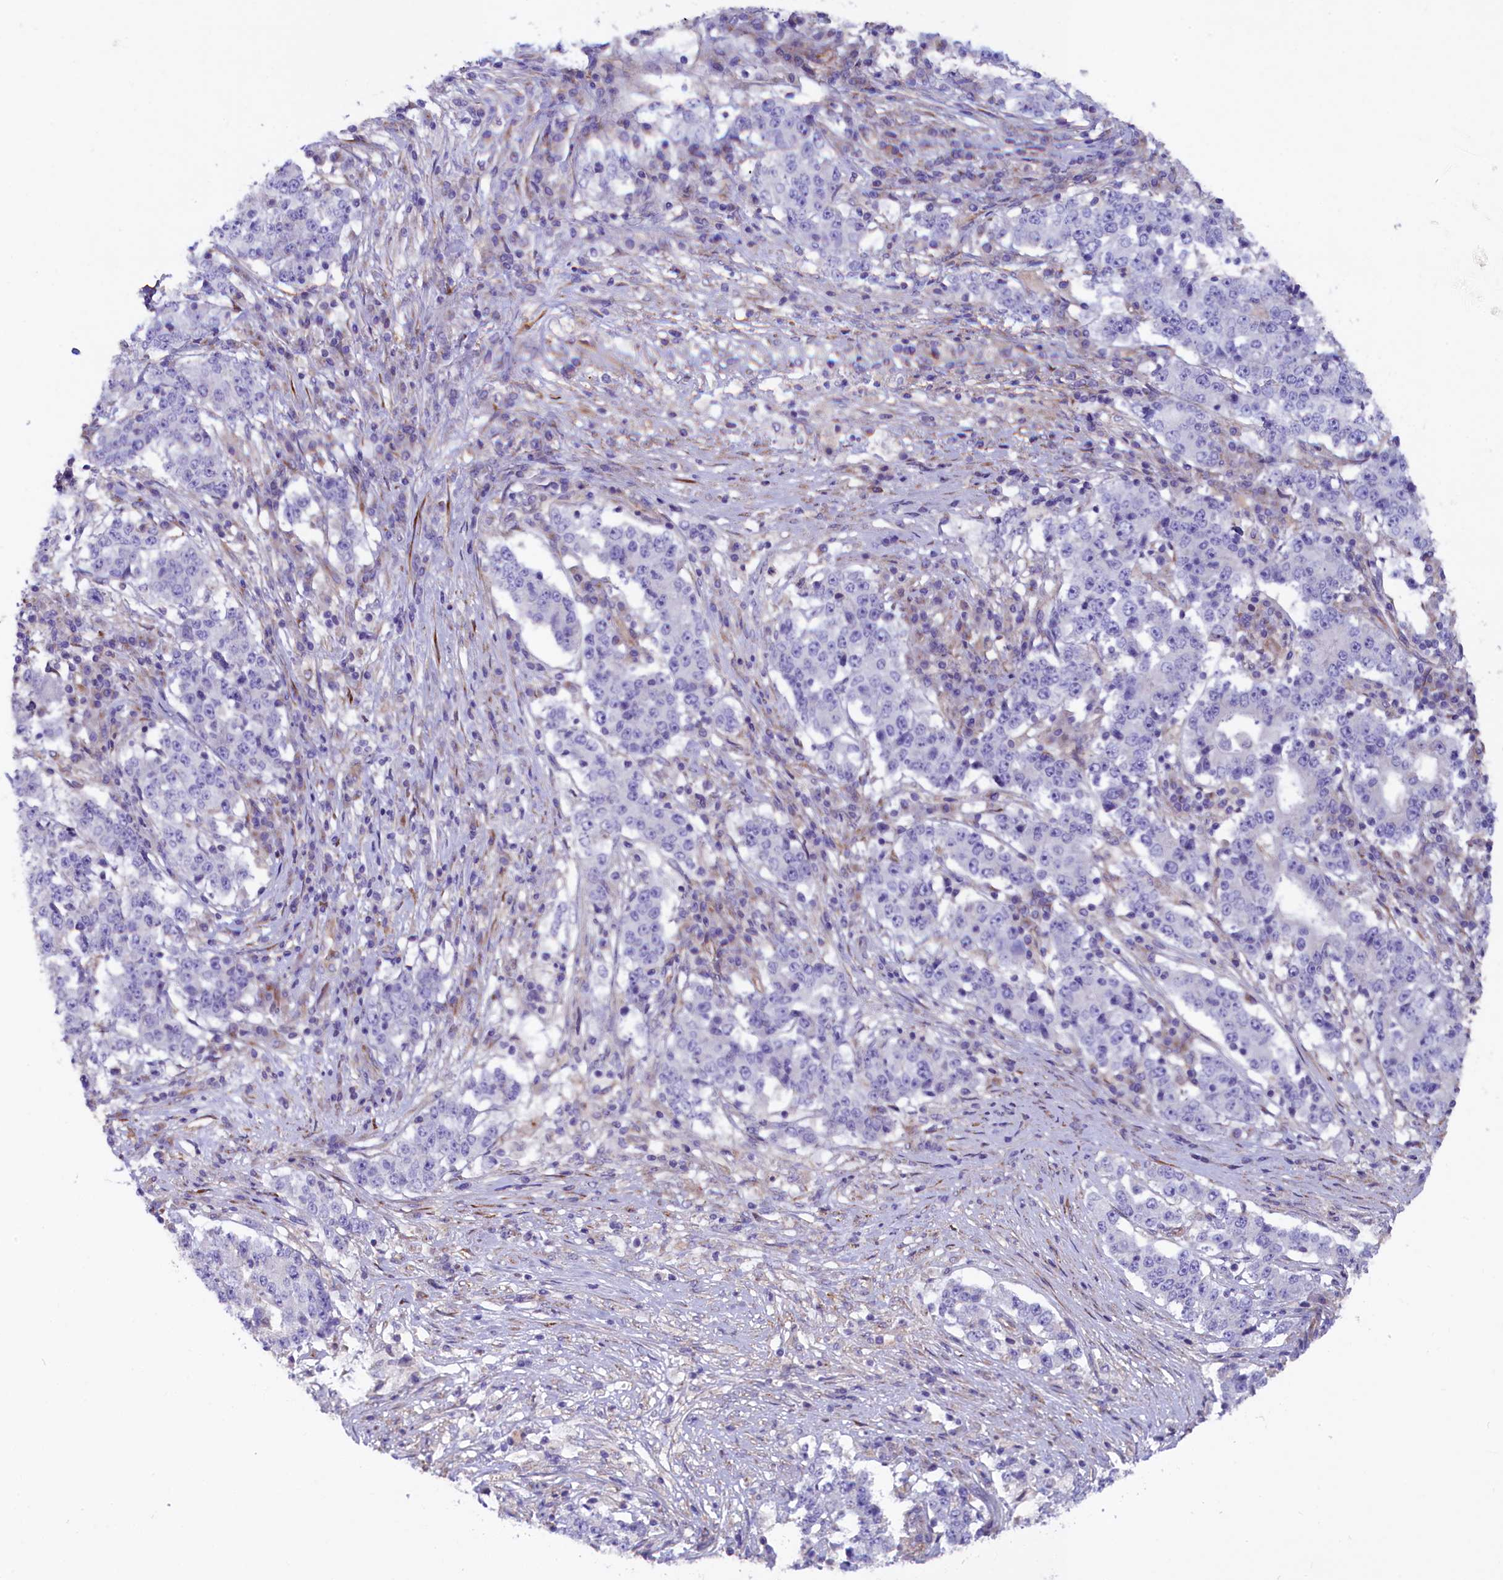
{"staining": {"intensity": "negative", "quantity": "none", "location": "none"}, "tissue": "stomach cancer", "cell_type": "Tumor cells", "image_type": "cancer", "snomed": [{"axis": "morphology", "description": "Adenocarcinoma, NOS"}, {"axis": "topography", "description": "Stomach"}], "caption": "A high-resolution image shows immunohistochemistry staining of adenocarcinoma (stomach), which exhibits no significant expression in tumor cells. (Brightfield microscopy of DAB immunohistochemistry at high magnification).", "gene": "GPR108", "patient": {"sex": "male", "age": 59}}